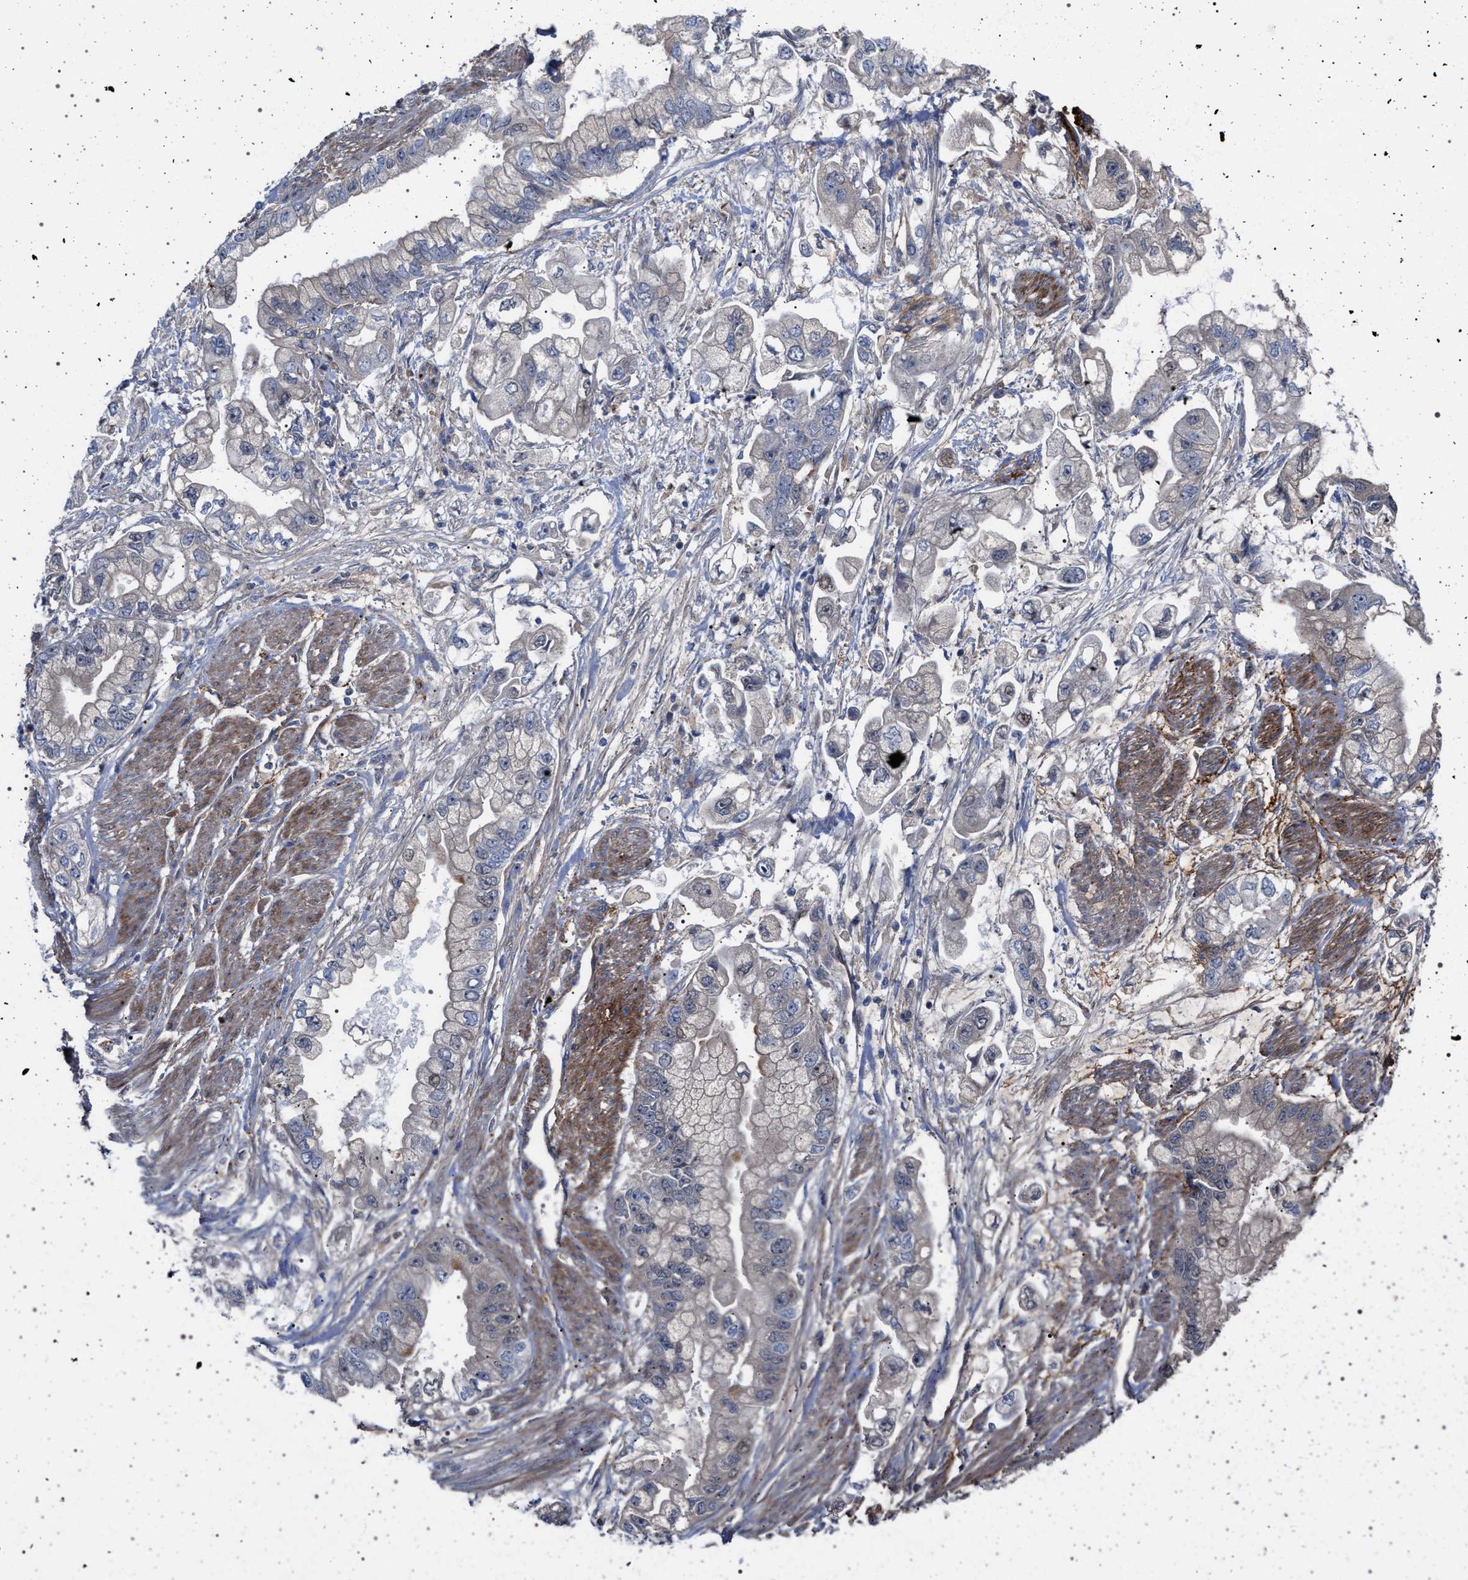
{"staining": {"intensity": "negative", "quantity": "none", "location": "none"}, "tissue": "stomach cancer", "cell_type": "Tumor cells", "image_type": "cancer", "snomed": [{"axis": "morphology", "description": "Normal tissue, NOS"}, {"axis": "morphology", "description": "Adenocarcinoma, NOS"}, {"axis": "topography", "description": "Stomach"}], "caption": "A high-resolution image shows IHC staining of stomach cancer (adenocarcinoma), which reveals no significant staining in tumor cells.", "gene": "RBM48", "patient": {"sex": "male", "age": 62}}